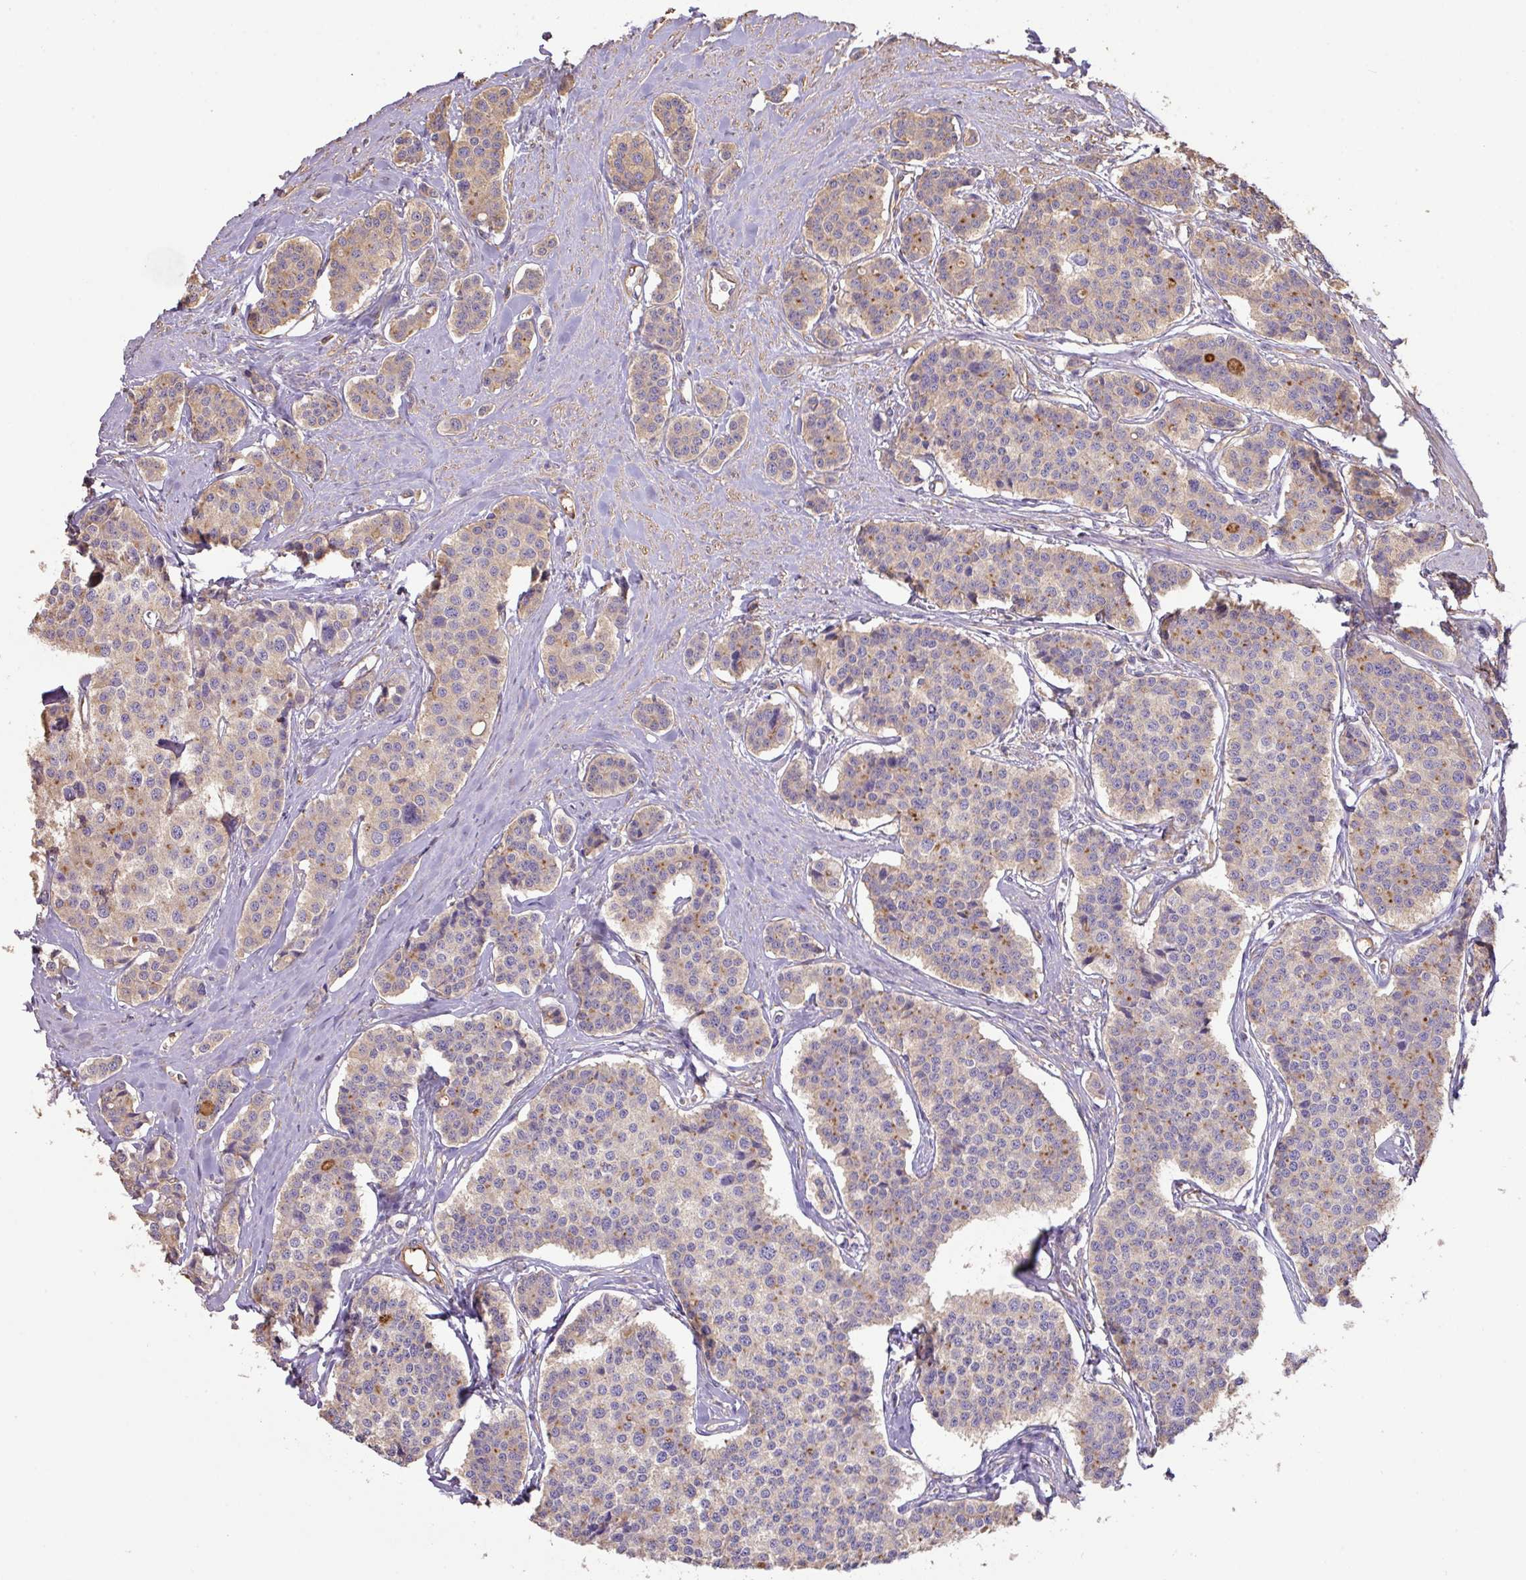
{"staining": {"intensity": "weak", "quantity": "25%-75%", "location": "cytoplasmic/membranous"}, "tissue": "carcinoid", "cell_type": "Tumor cells", "image_type": "cancer", "snomed": [{"axis": "morphology", "description": "Carcinoid, malignant, NOS"}, {"axis": "topography", "description": "Small intestine"}], "caption": "Immunohistochemistry (IHC) photomicrograph of neoplastic tissue: malignant carcinoid stained using IHC shows low levels of weak protein expression localized specifically in the cytoplasmic/membranous of tumor cells, appearing as a cytoplasmic/membranous brown color.", "gene": "CALML4", "patient": {"sex": "male", "age": 60}}